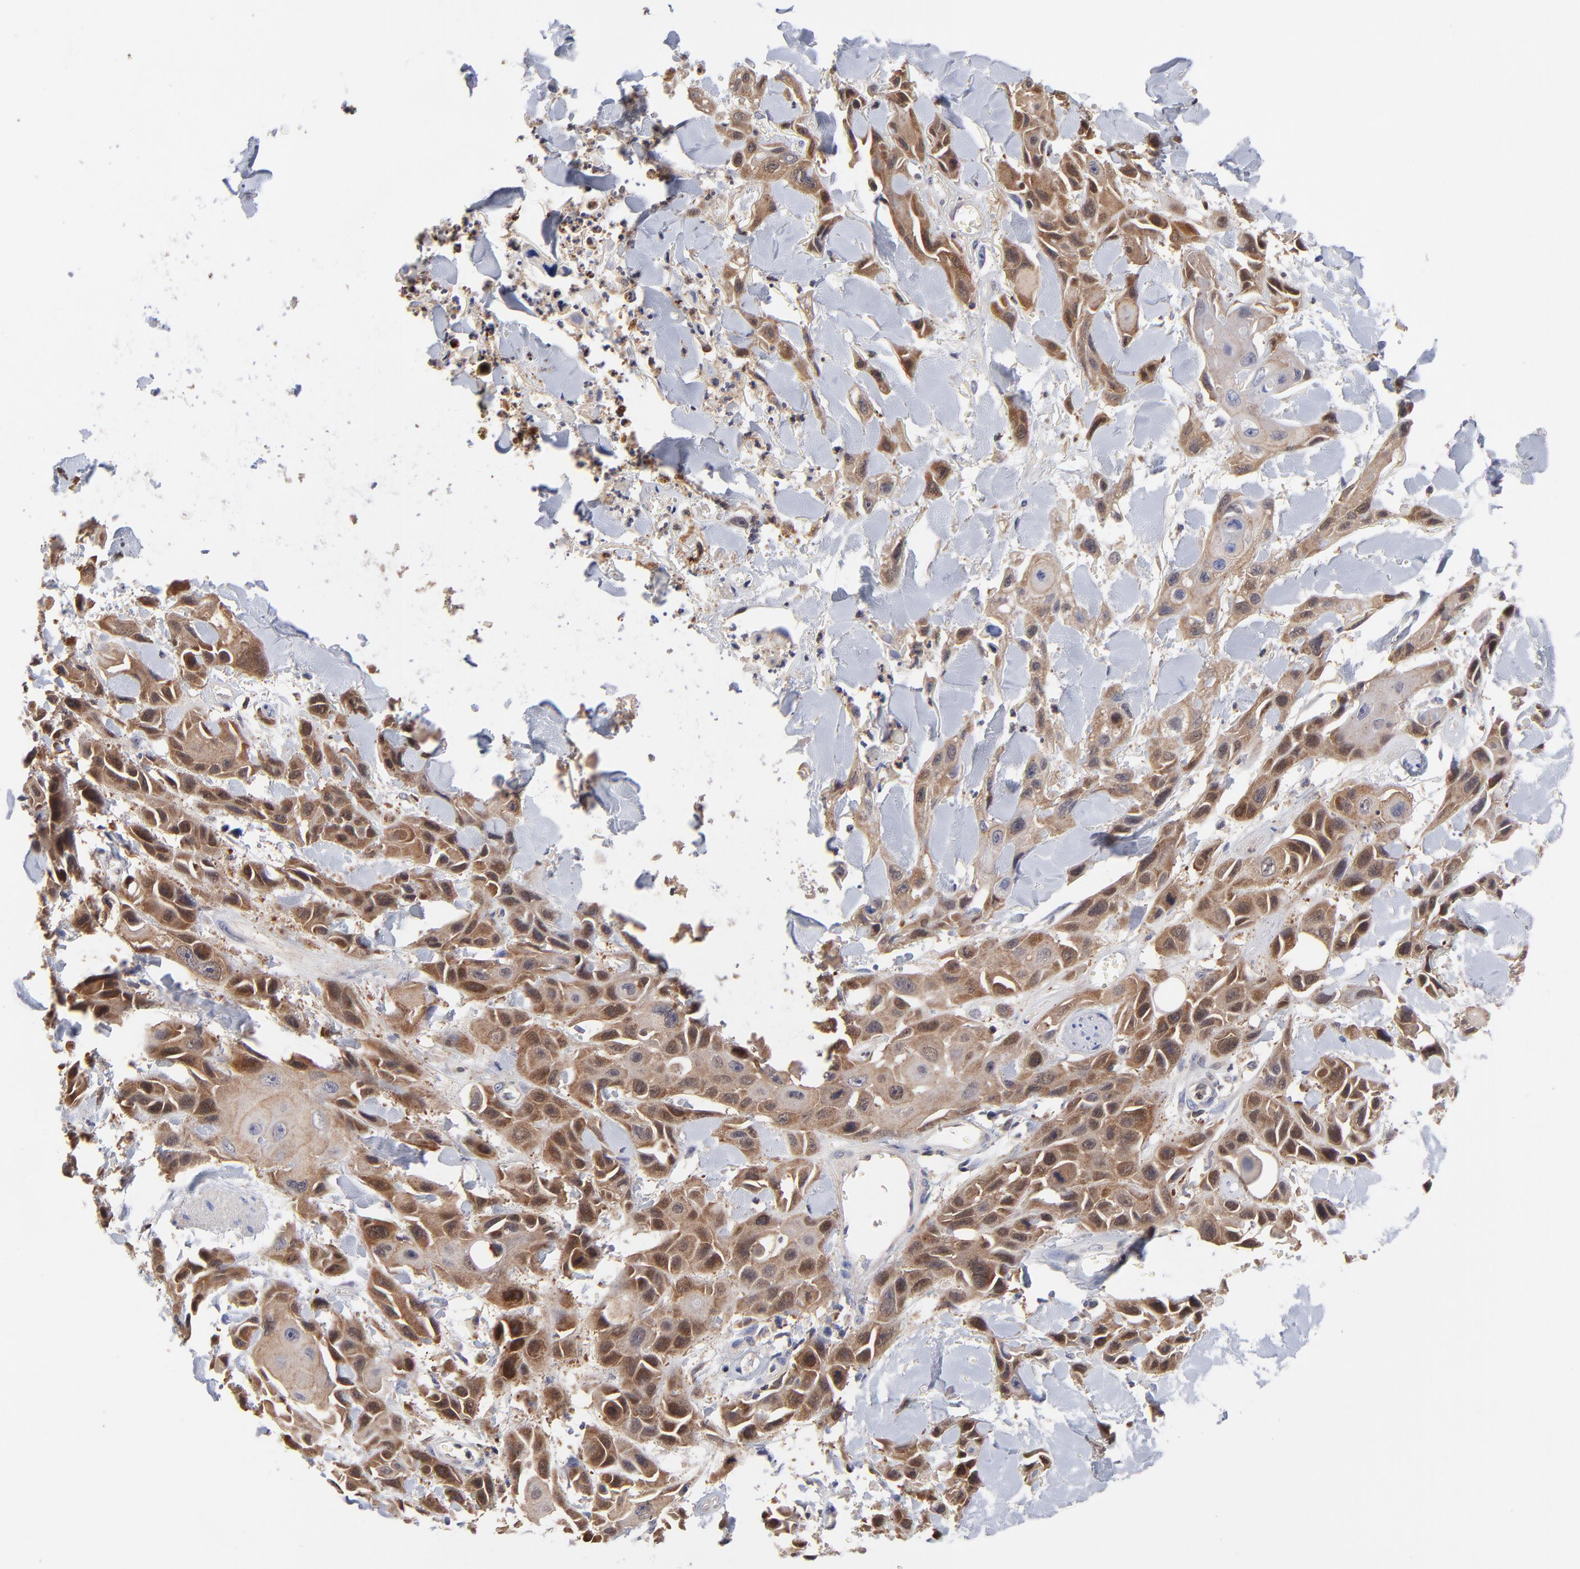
{"staining": {"intensity": "moderate", "quantity": "25%-75%", "location": "cytoplasmic/membranous,nuclear"}, "tissue": "skin cancer", "cell_type": "Tumor cells", "image_type": "cancer", "snomed": [{"axis": "morphology", "description": "Squamous cell carcinoma, NOS"}, {"axis": "topography", "description": "Skin"}, {"axis": "topography", "description": "Anal"}], "caption": "Immunohistochemistry (IHC) (DAB (3,3'-diaminobenzidine)) staining of skin cancer (squamous cell carcinoma) demonstrates moderate cytoplasmic/membranous and nuclear protein expression in about 25%-75% of tumor cells.", "gene": "DCTPP1", "patient": {"sex": "female", "age": 55}}